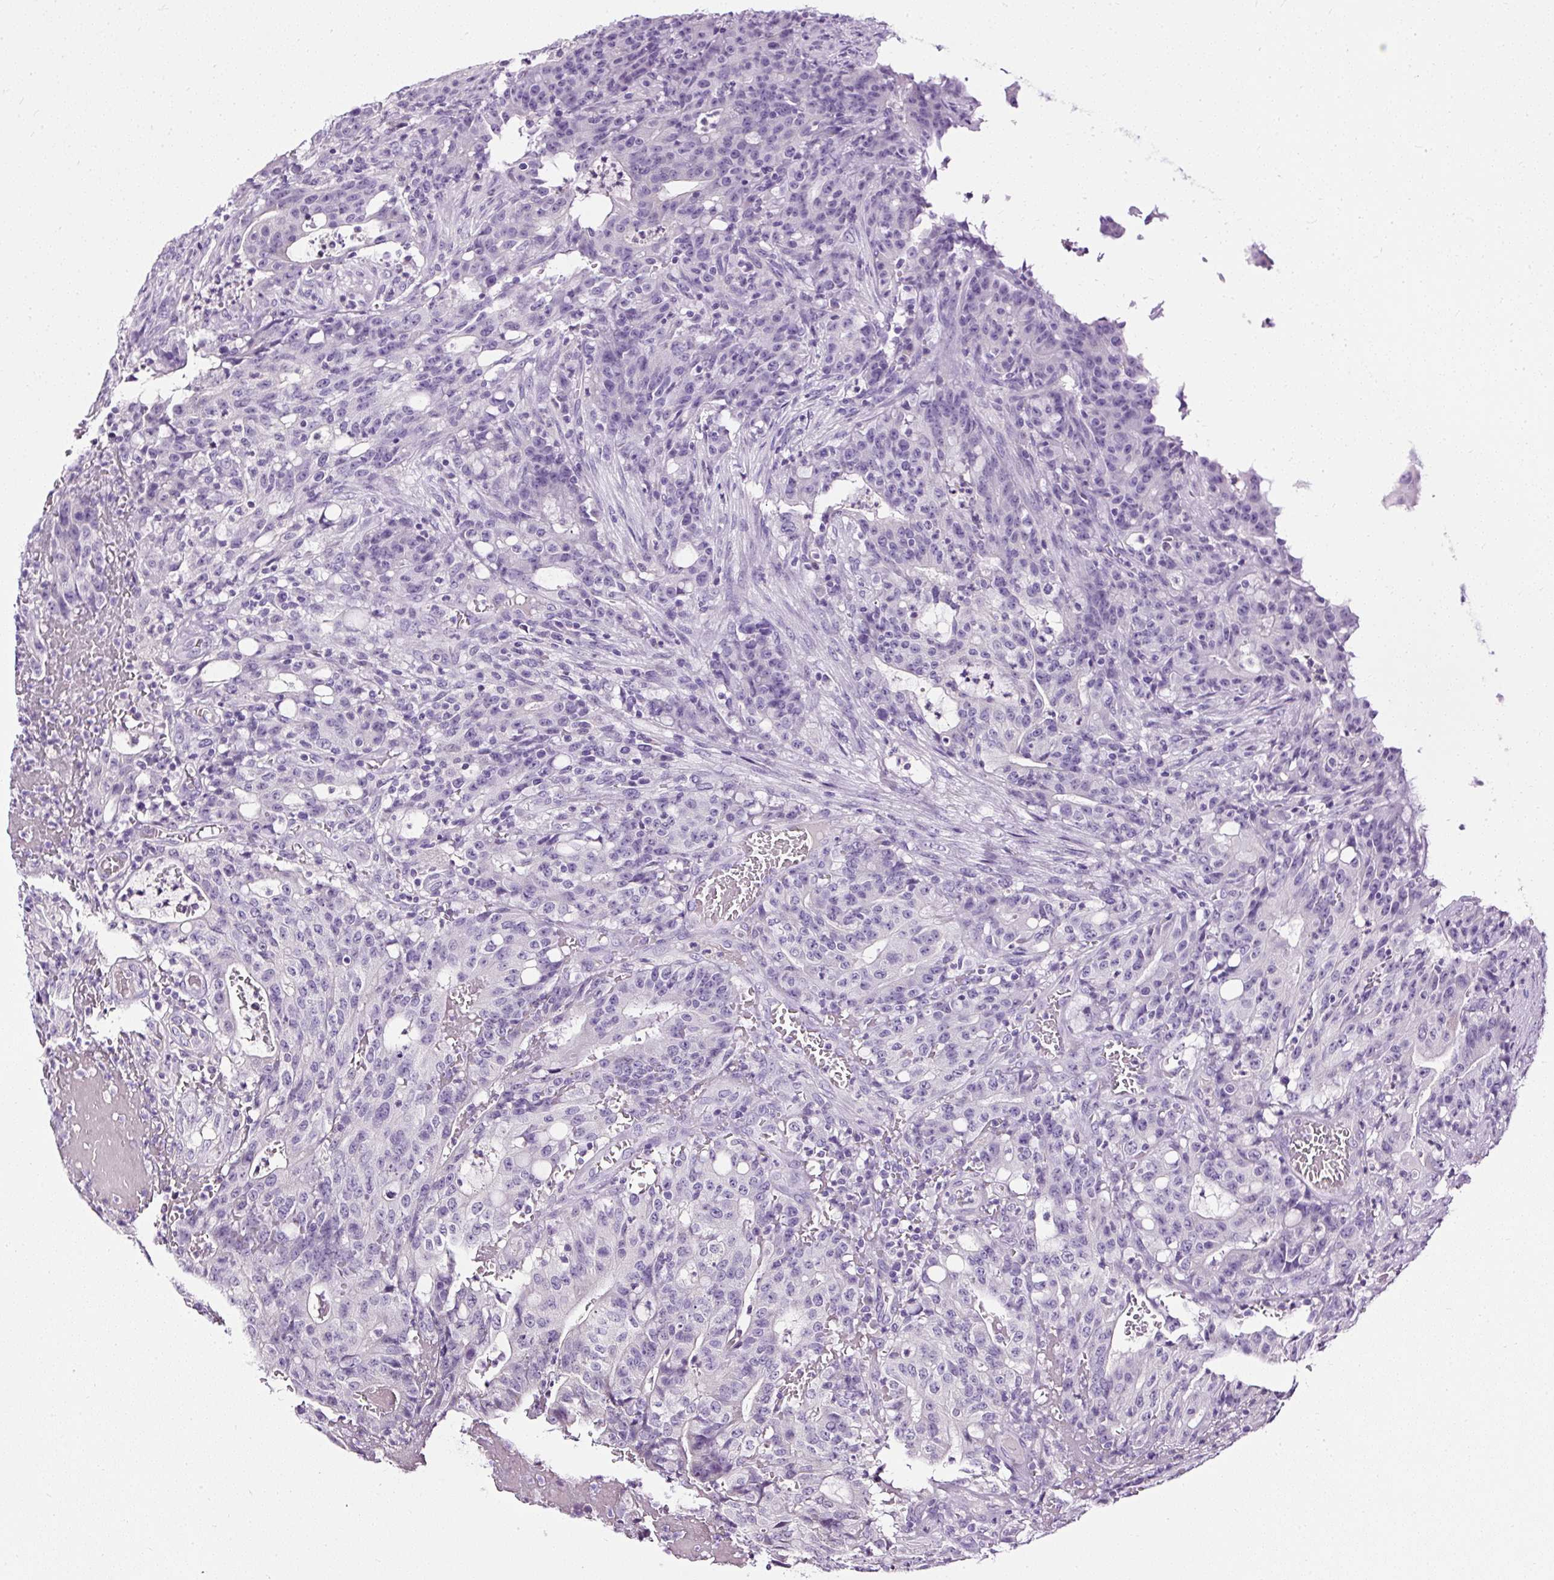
{"staining": {"intensity": "negative", "quantity": "none", "location": "none"}, "tissue": "colorectal cancer", "cell_type": "Tumor cells", "image_type": "cancer", "snomed": [{"axis": "morphology", "description": "Adenocarcinoma, NOS"}, {"axis": "topography", "description": "Colon"}], "caption": "DAB immunohistochemical staining of colorectal cancer reveals no significant staining in tumor cells. The staining was performed using DAB to visualize the protein expression in brown, while the nuclei were stained in blue with hematoxylin (Magnification: 20x).", "gene": "ATP2A1", "patient": {"sex": "male", "age": 83}}